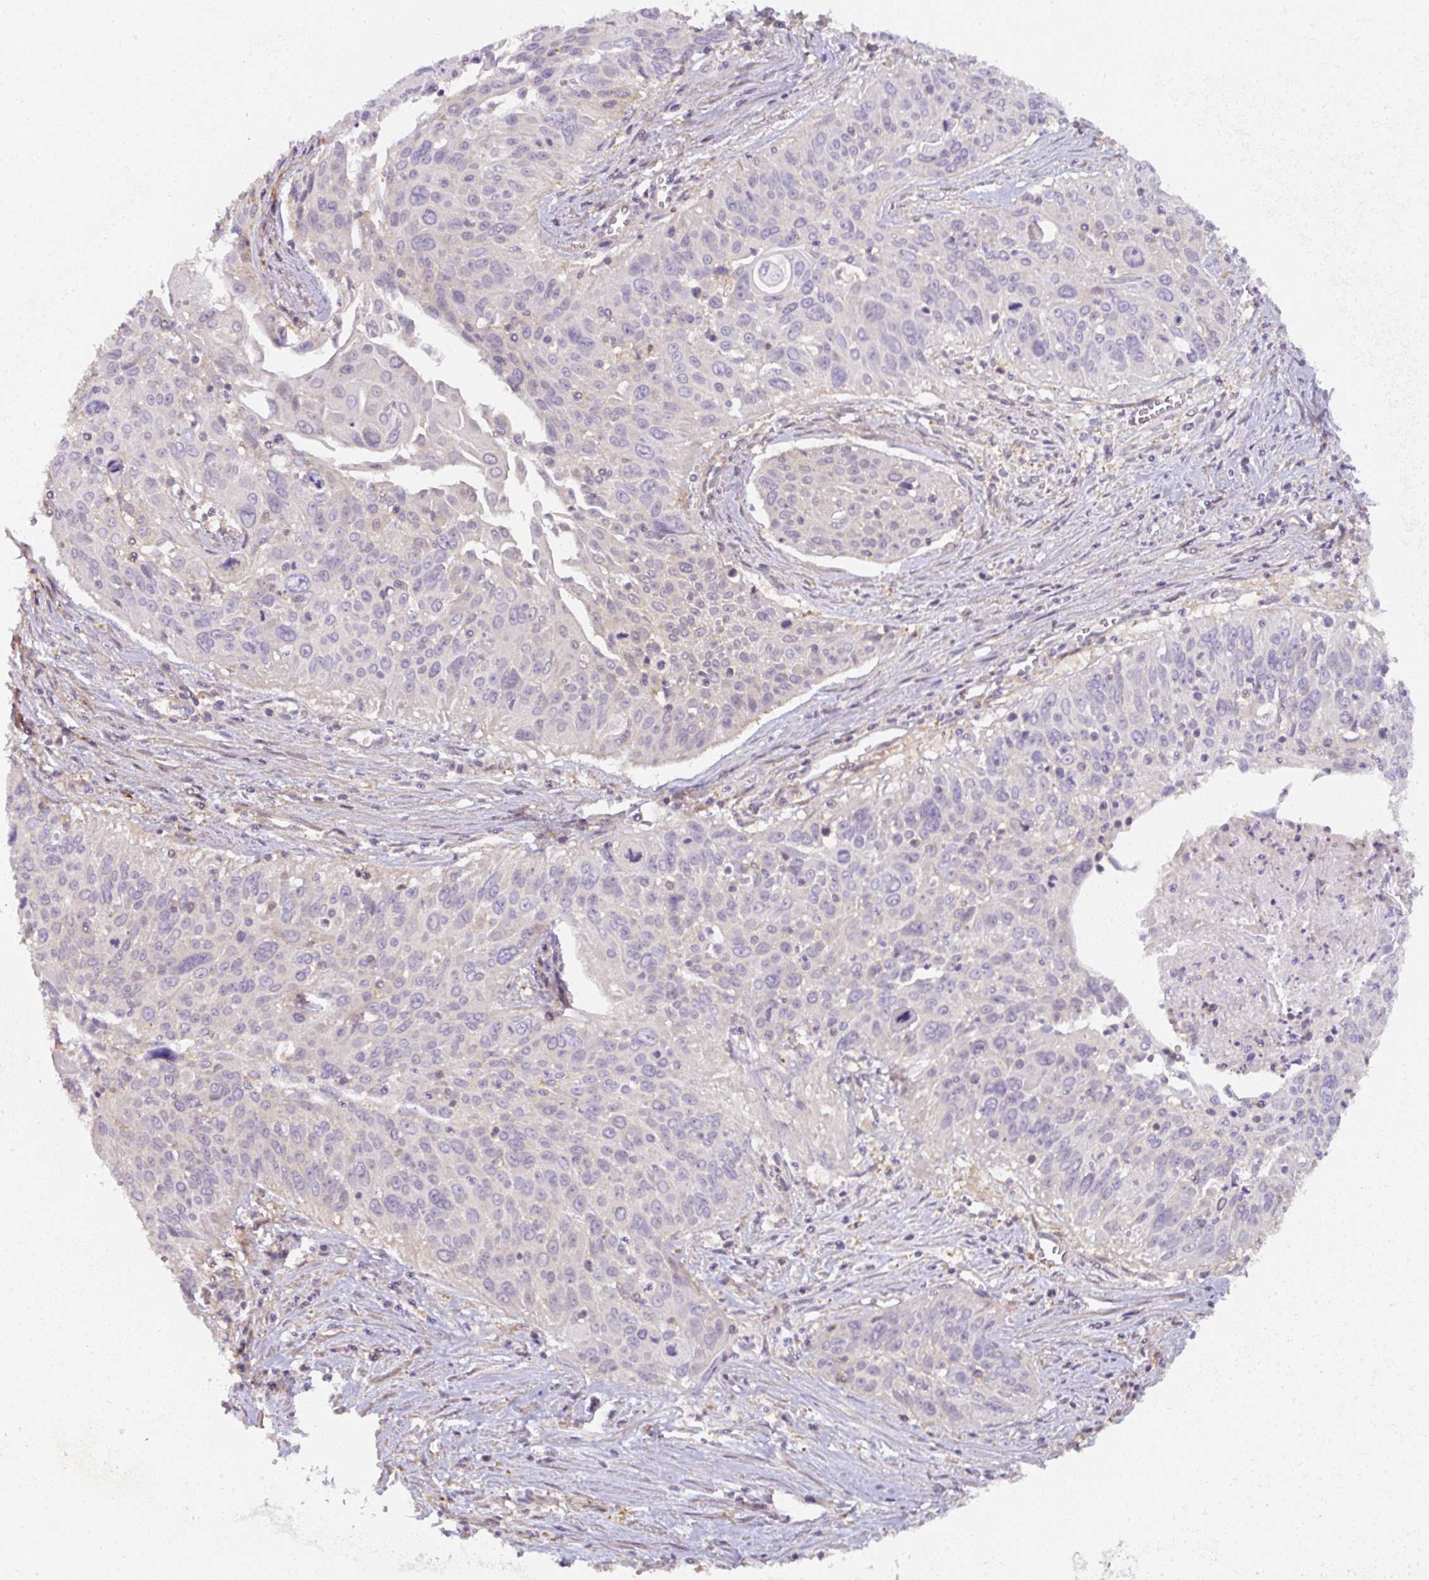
{"staining": {"intensity": "negative", "quantity": "none", "location": "none"}, "tissue": "cervical cancer", "cell_type": "Tumor cells", "image_type": "cancer", "snomed": [{"axis": "morphology", "description": "Squamous cell carcinoma, NOS"}, {"axis": "topography", "description": "Cervix"}], "caption": "A micrograph of human cervical cancer is negative for staining in tumor cells.", "gene": "ST13", "patient": {"sex": "female", "age": 55}}